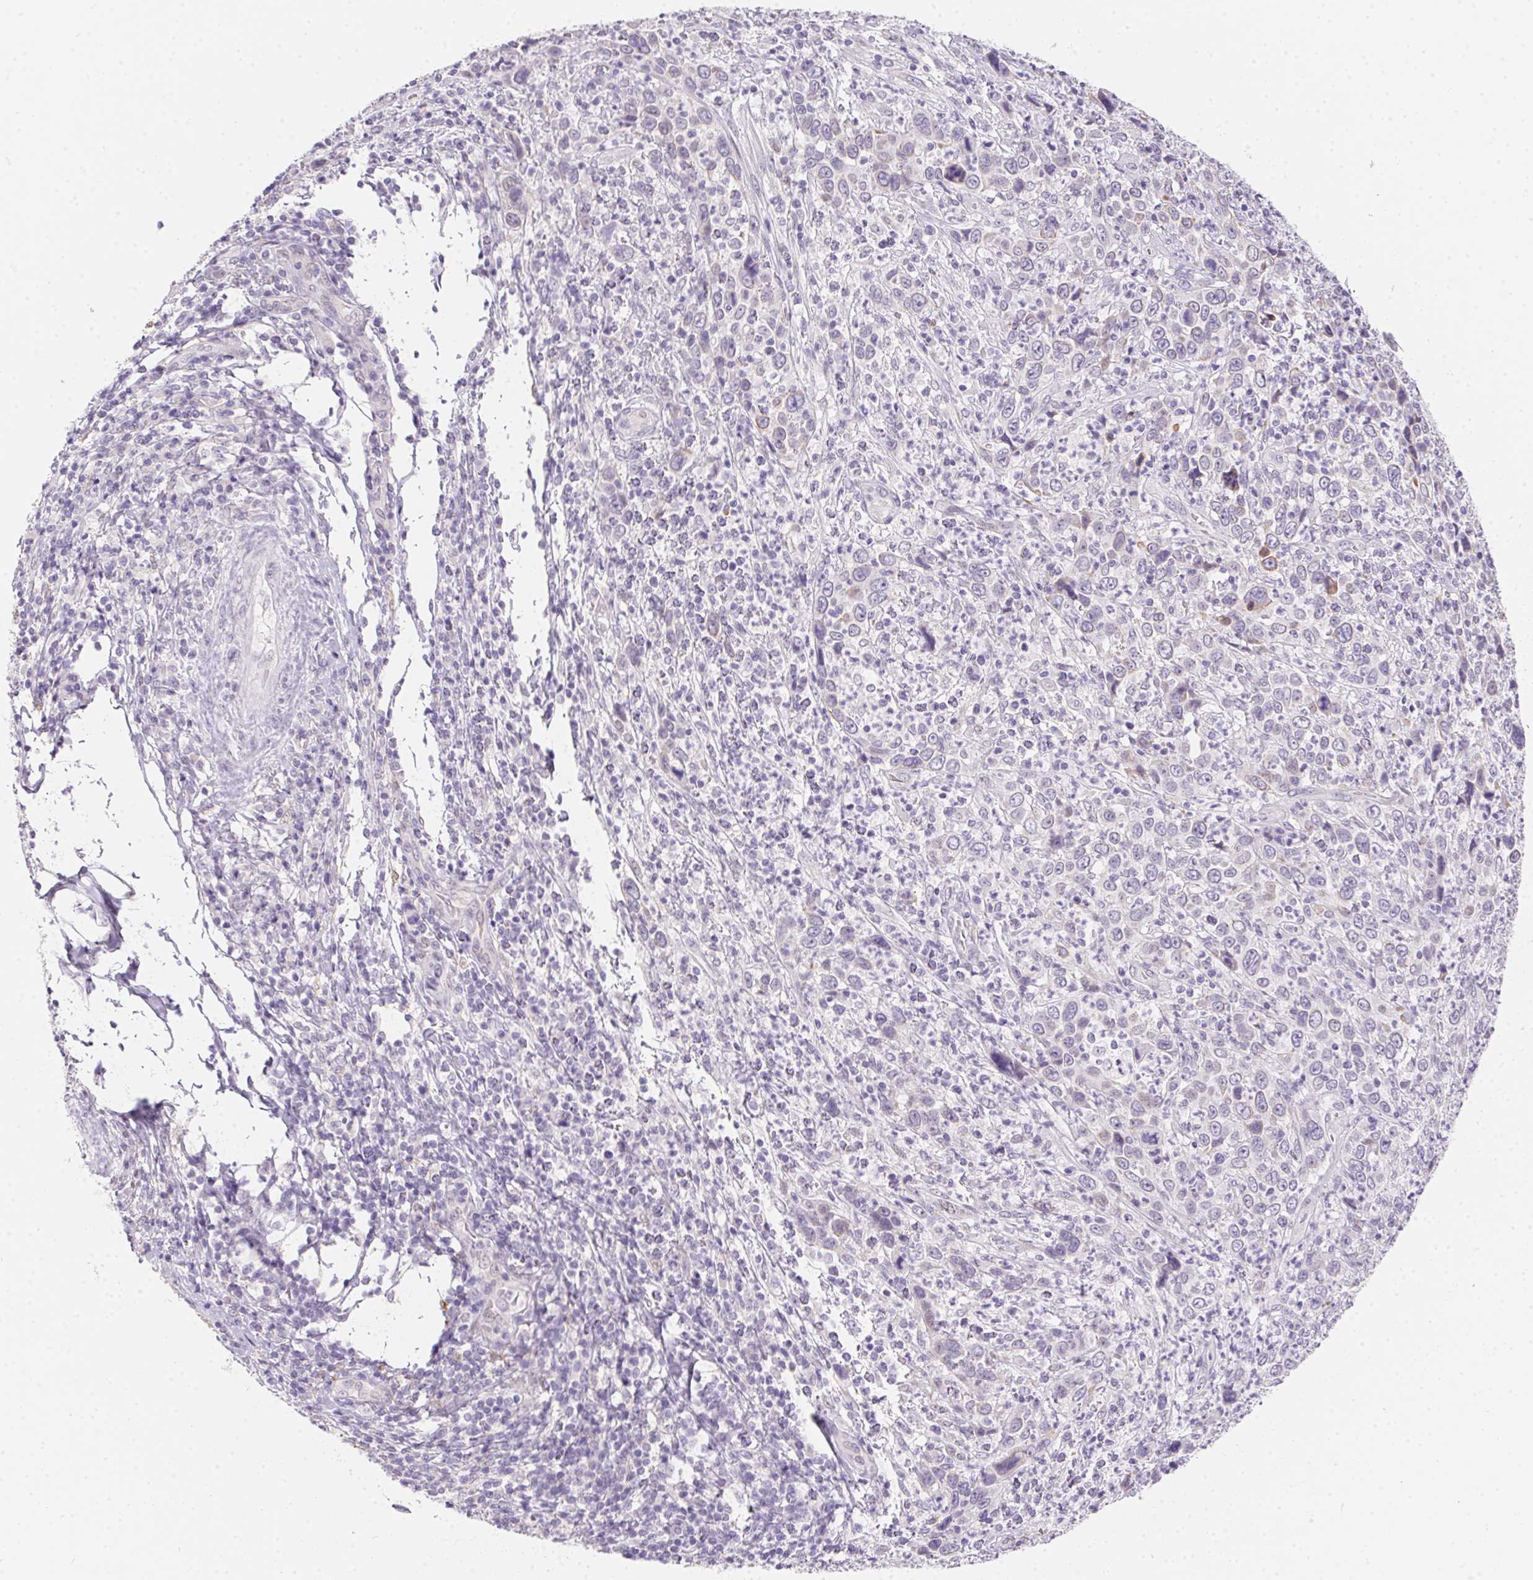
{"staining": {"intensity": "negative", "quantity": "none", "location": "none"}, "tissue": "cervical cancer", "cell_type": "Tumor cells", "image_type": "cancer", "snomed": [{"axis": "morphology", "description": "Squamous cell carcinoma, NOS"}, {"axis": "topography", "description": "Cervix"}], "caption": "Human squamous cell carcinoma (cervical) stained for a protein using IHC displays no expression in tumor cells.", "gene": "MORC1", "patient": {"sex": "female", "age": 46}}